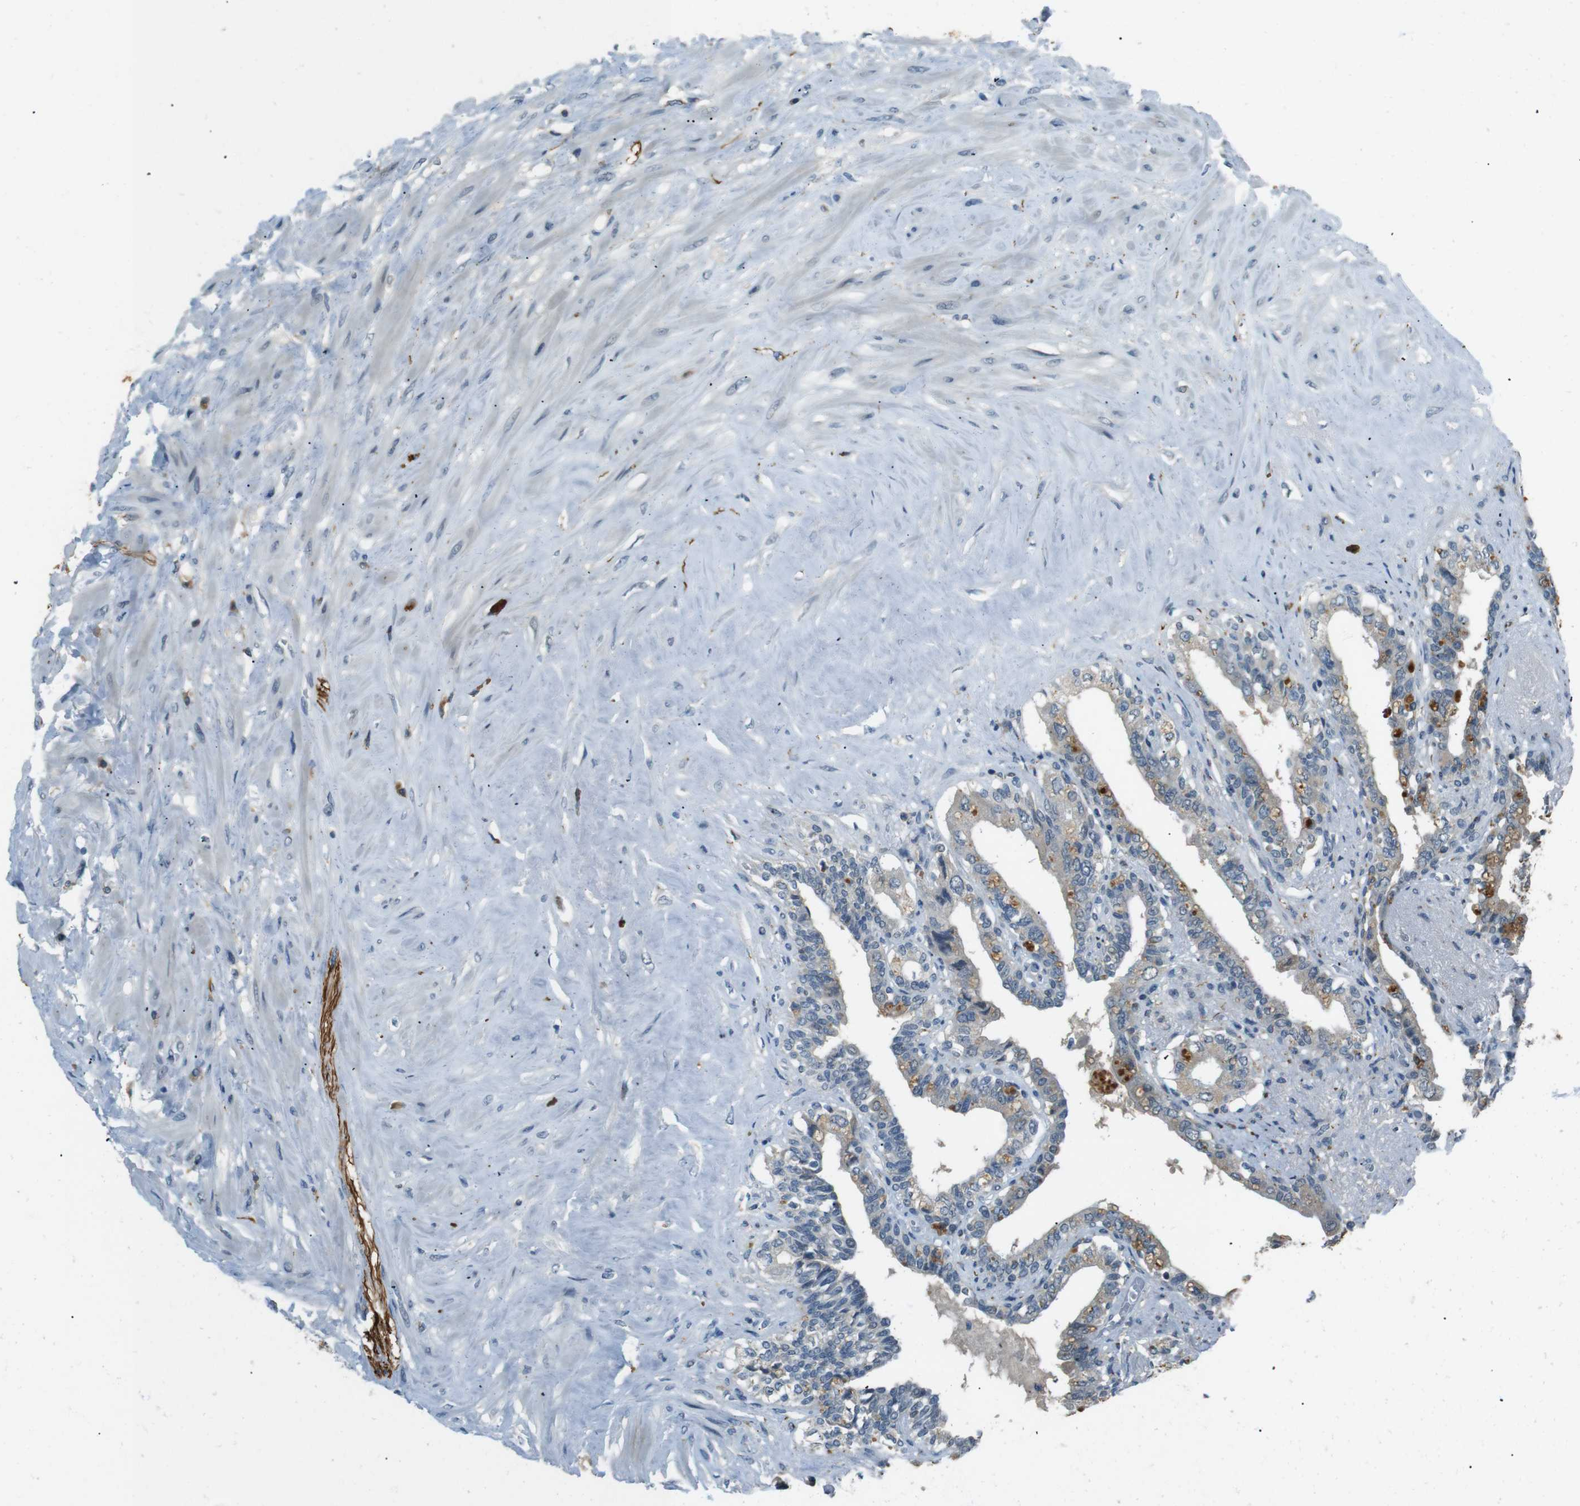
{"staining": {"intensity": "weak", "quantity": "<25%", "location": "cytoplasmic/membranous"}, "tissue": "seminal vesicle", "cell_type": "Glandular cells", "image_type": "normal", "snomed": [{"axis": "morphology", "description": "Normal tissue, NOS"}, {"axis": "topography", "description": "Seminal veicle"}], "caption": "Glandular cells show no significant protein staining in unremarkable seminal vesicle.", "gene": "MAGI2", "patient": {"sex": "male", "age": 63}}